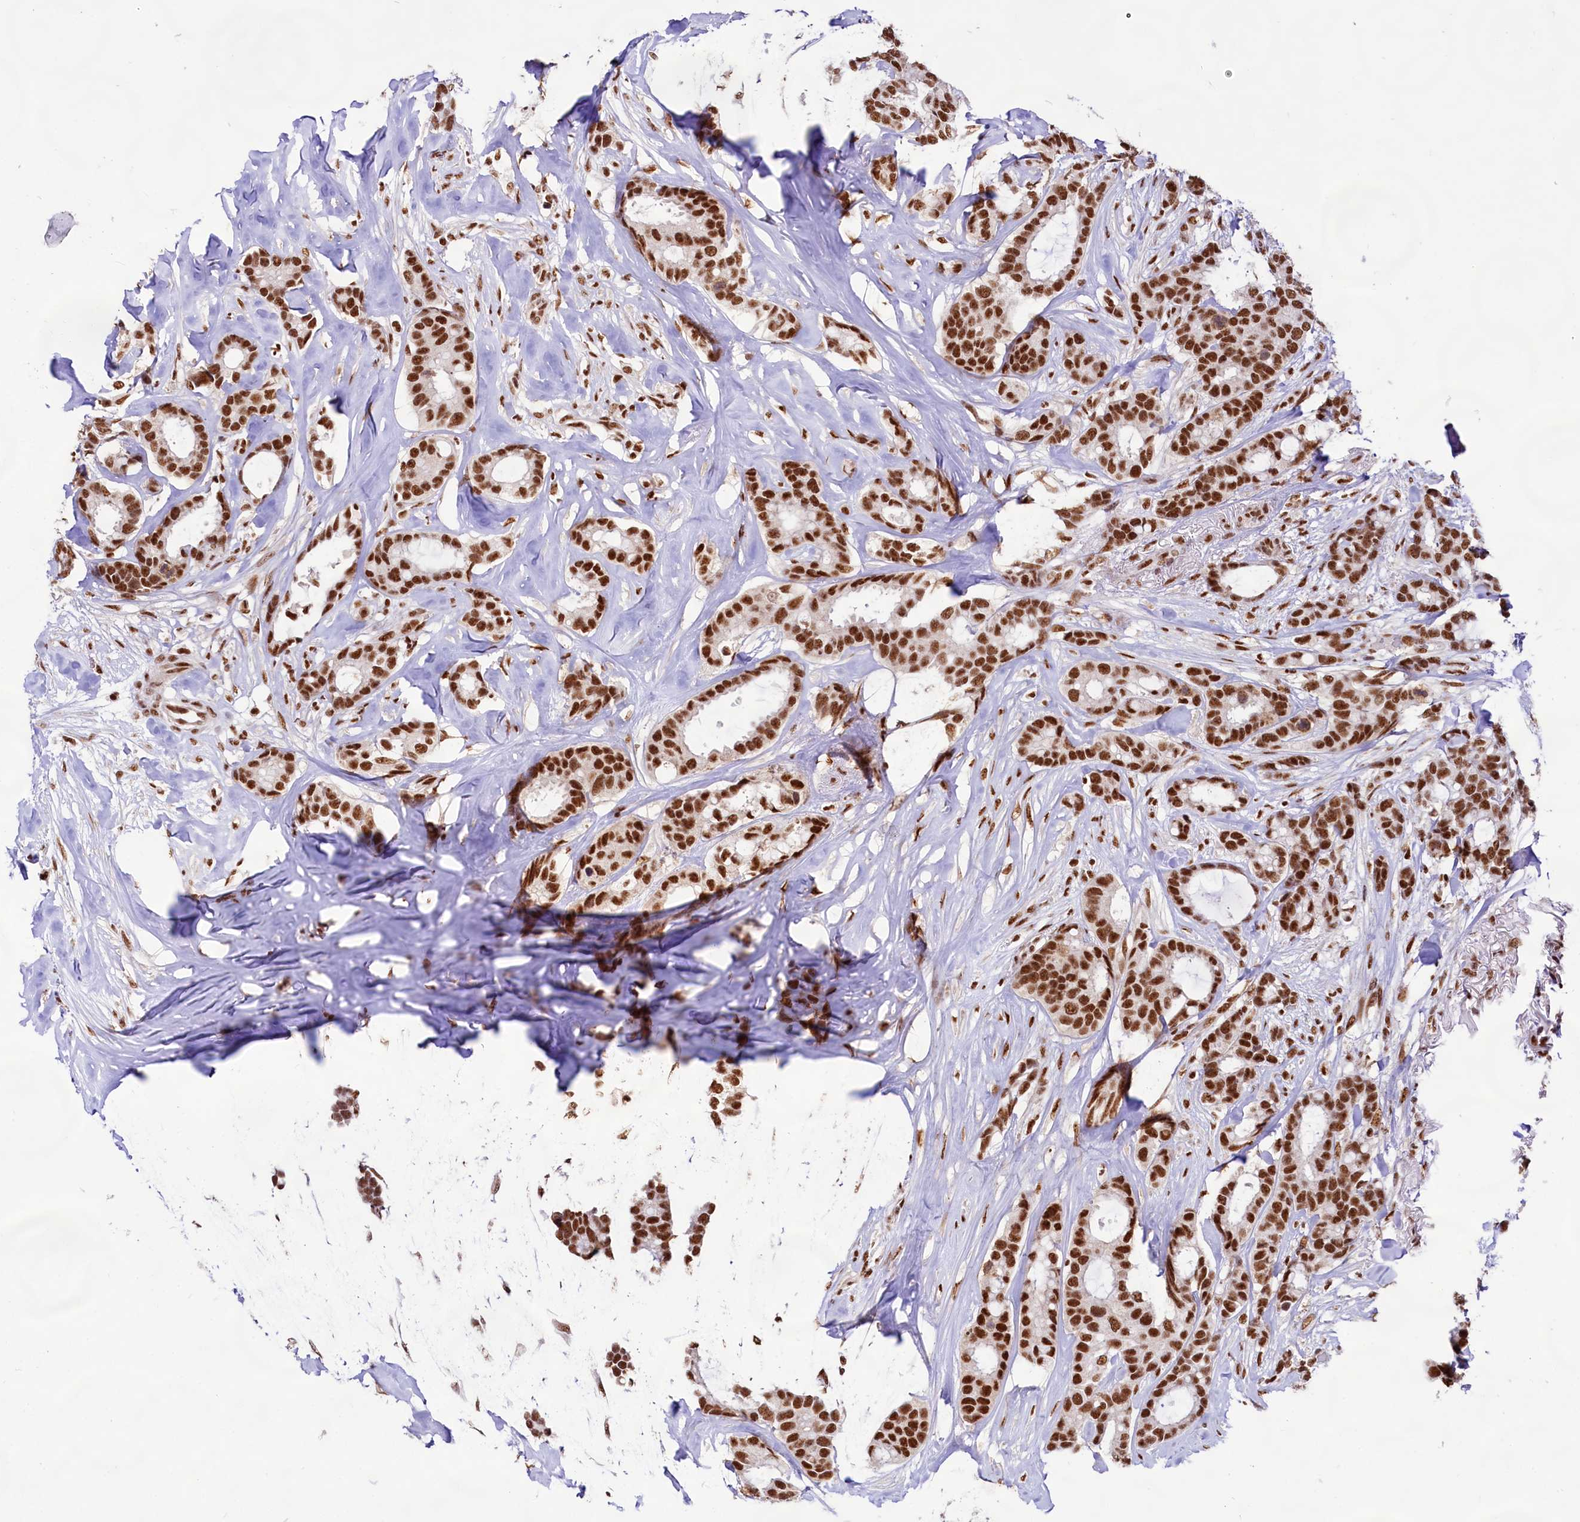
{"staining": {"intensity": "strong", "quantity": ">75%", "location": "nuclear"}, "tissue": "breast cancer", "cell_type": "Tumor cells", "image_type": "cancer", "snomed": [{"axis": "morphology", "description": "Duct carcinoma"}, {"axis": "topography", "description": "Breast"}], "caption": "An image of breast cancer stained for a protein exhibits strong nuclear brown staining in tumor cells.", "gene": "HIRA", "patient": {"sex": "female", "age": 87}}